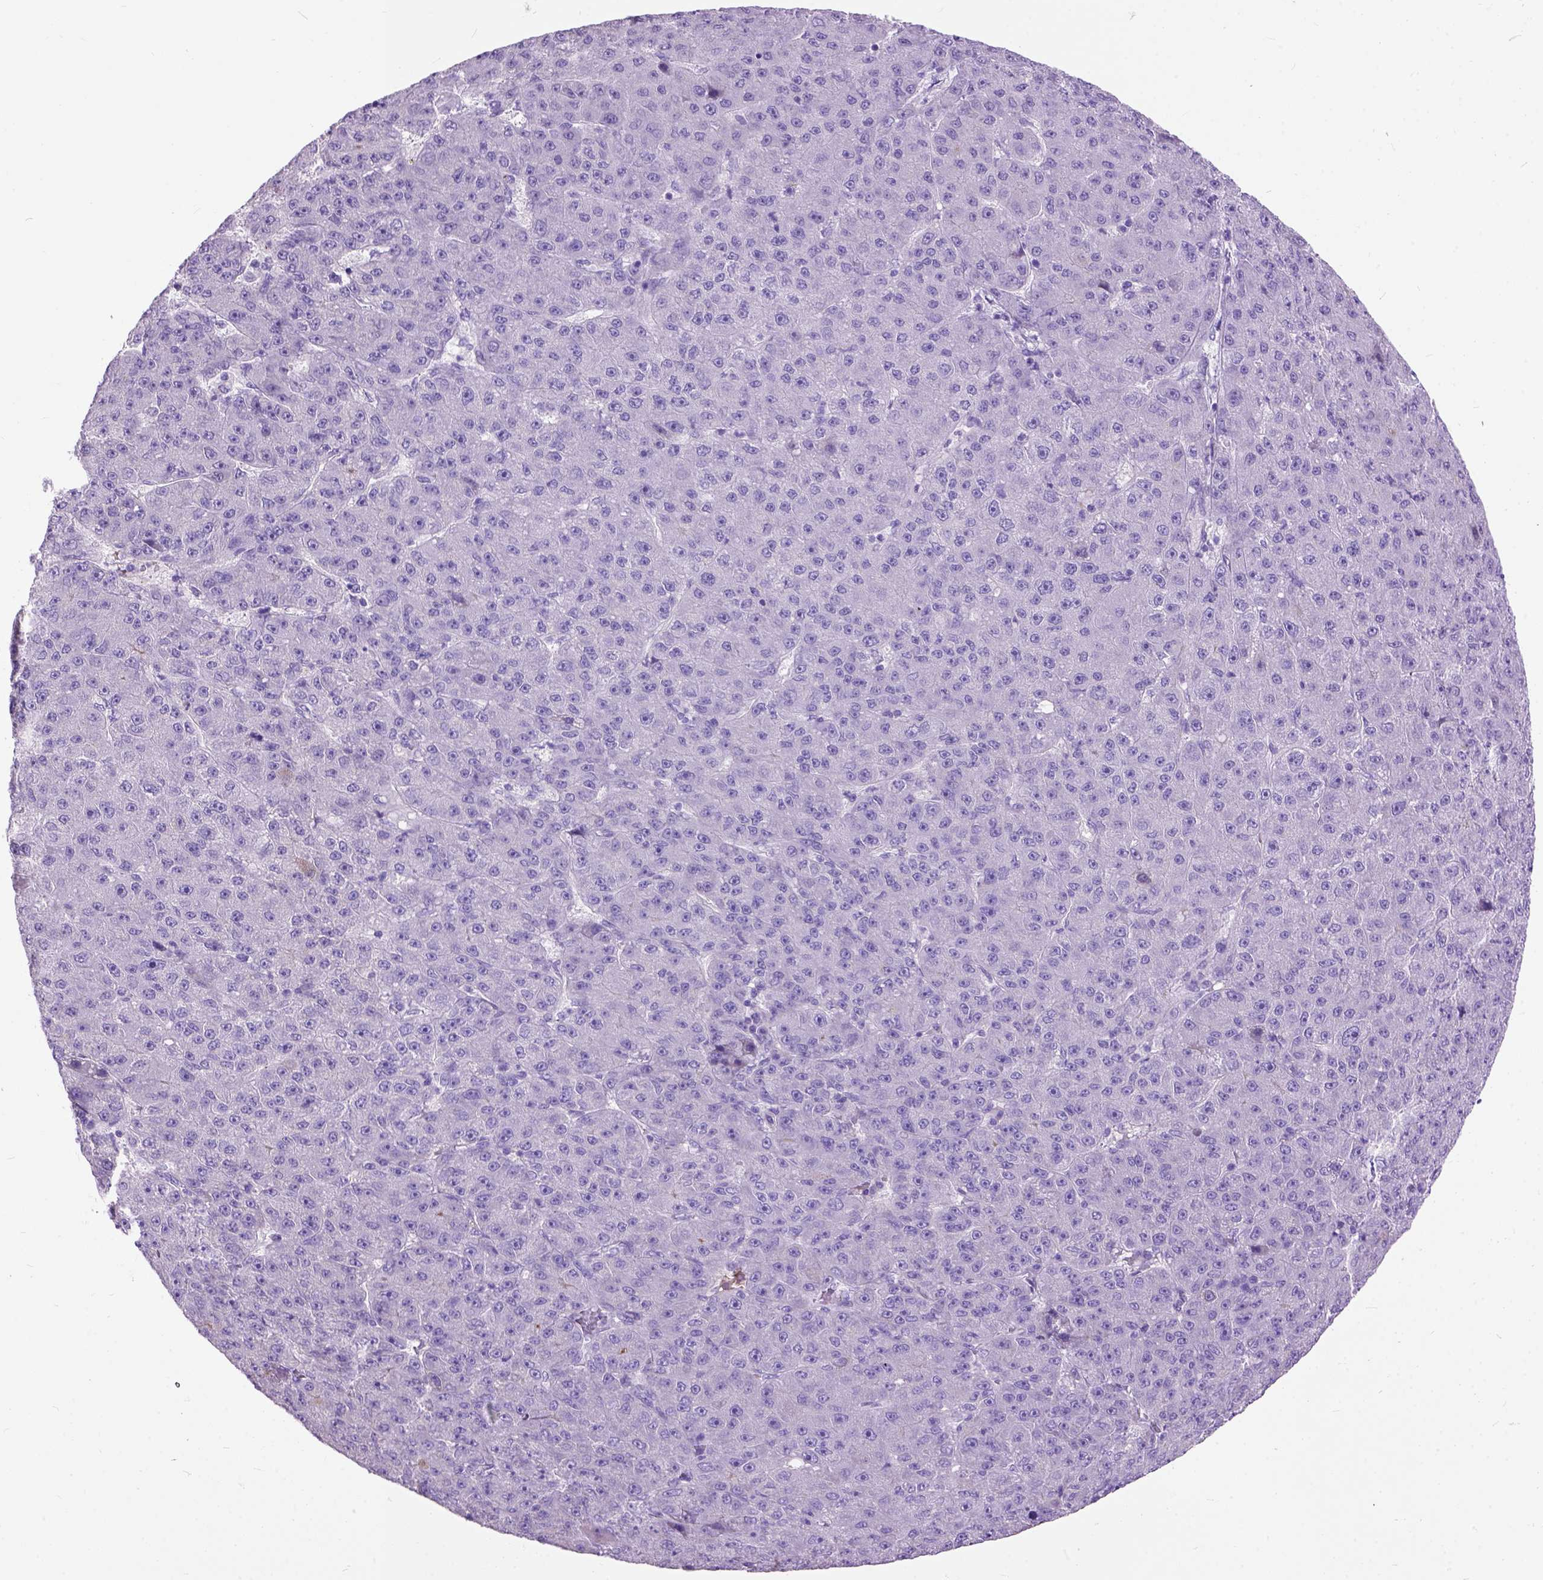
{"staining": {"intensity": "negative", "quantity": "none", "location": "none"}, "tissue": "liver cancer", "cell_type": "Tumor cells", "image_type": "cancer", "snomed": [{"axis": "morphology", "description": "Carcinoma, Hepatocellular, NOS"}, {"axis": "topography", "description": "Liver"}], "caption": "A high-resolution image shows immunohistochemistry staining of liver hepatocellular carcinoma, which reveals no significant expression in tumor cells.", "gene": "MAPT", "patient": {"sex": "male", "age": 67}}